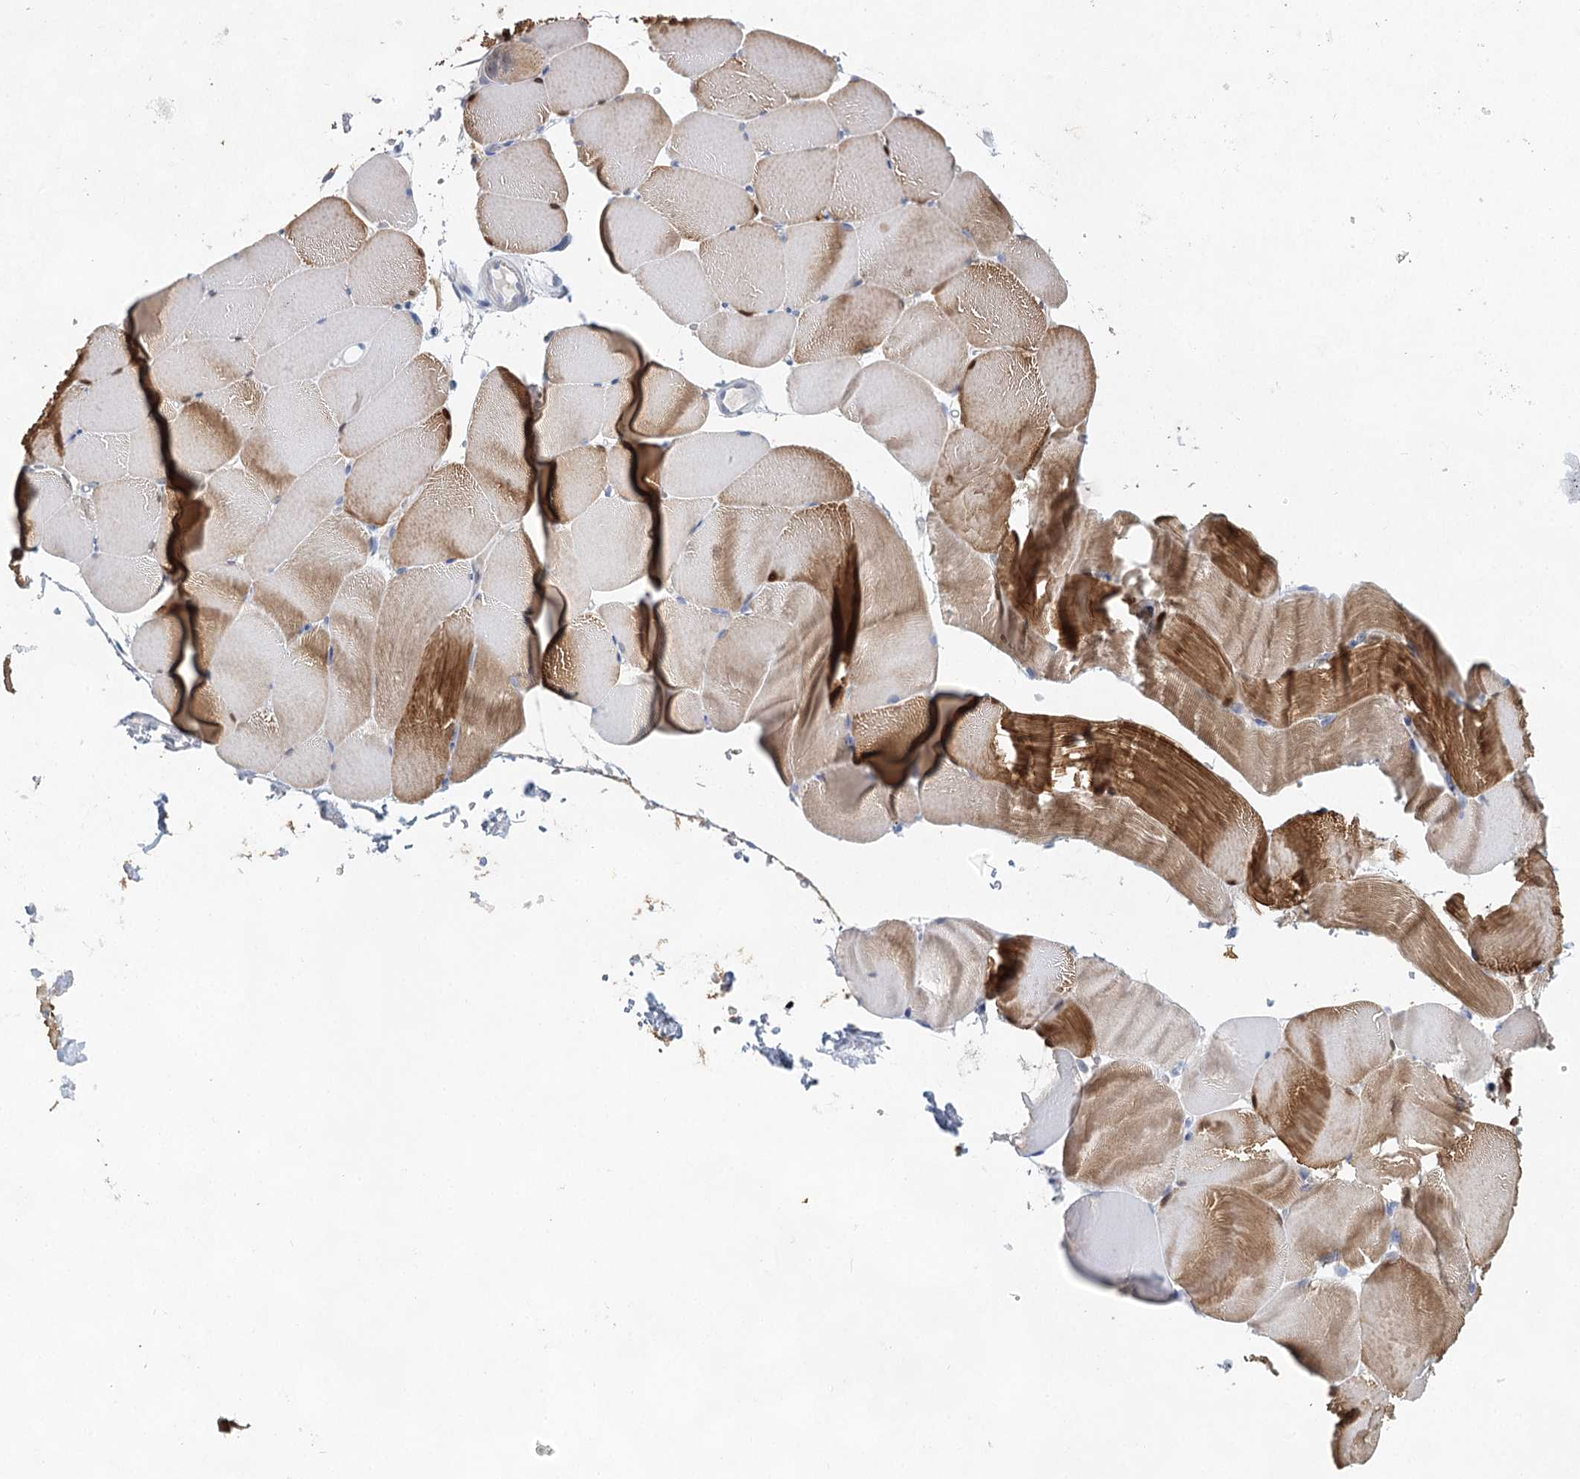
{"staining": {"intensity": "moderate", "quantity": ">75%", "location": "cytoplasmic/membranous"}, "tissue": "skeletal muscle", "cell_type": "Myocytes", "image_type": "normal", "snomed": [{"axis": "morphology", "description": "Normal tissue, NOS"}, {"axis": "topography", "description": "Skeletal muscle"}, {"axis": "topography", "description": "Parathyroid gland"}], "caption": "This image reveals immunohistochemistry staining of benign human skeletal muscle, with medium moderate cytoplasmic/membranous positivity in approximately >75% of myocytes.", "gene": "XPO6", "patient": {"sex": "female", "age": 37}}